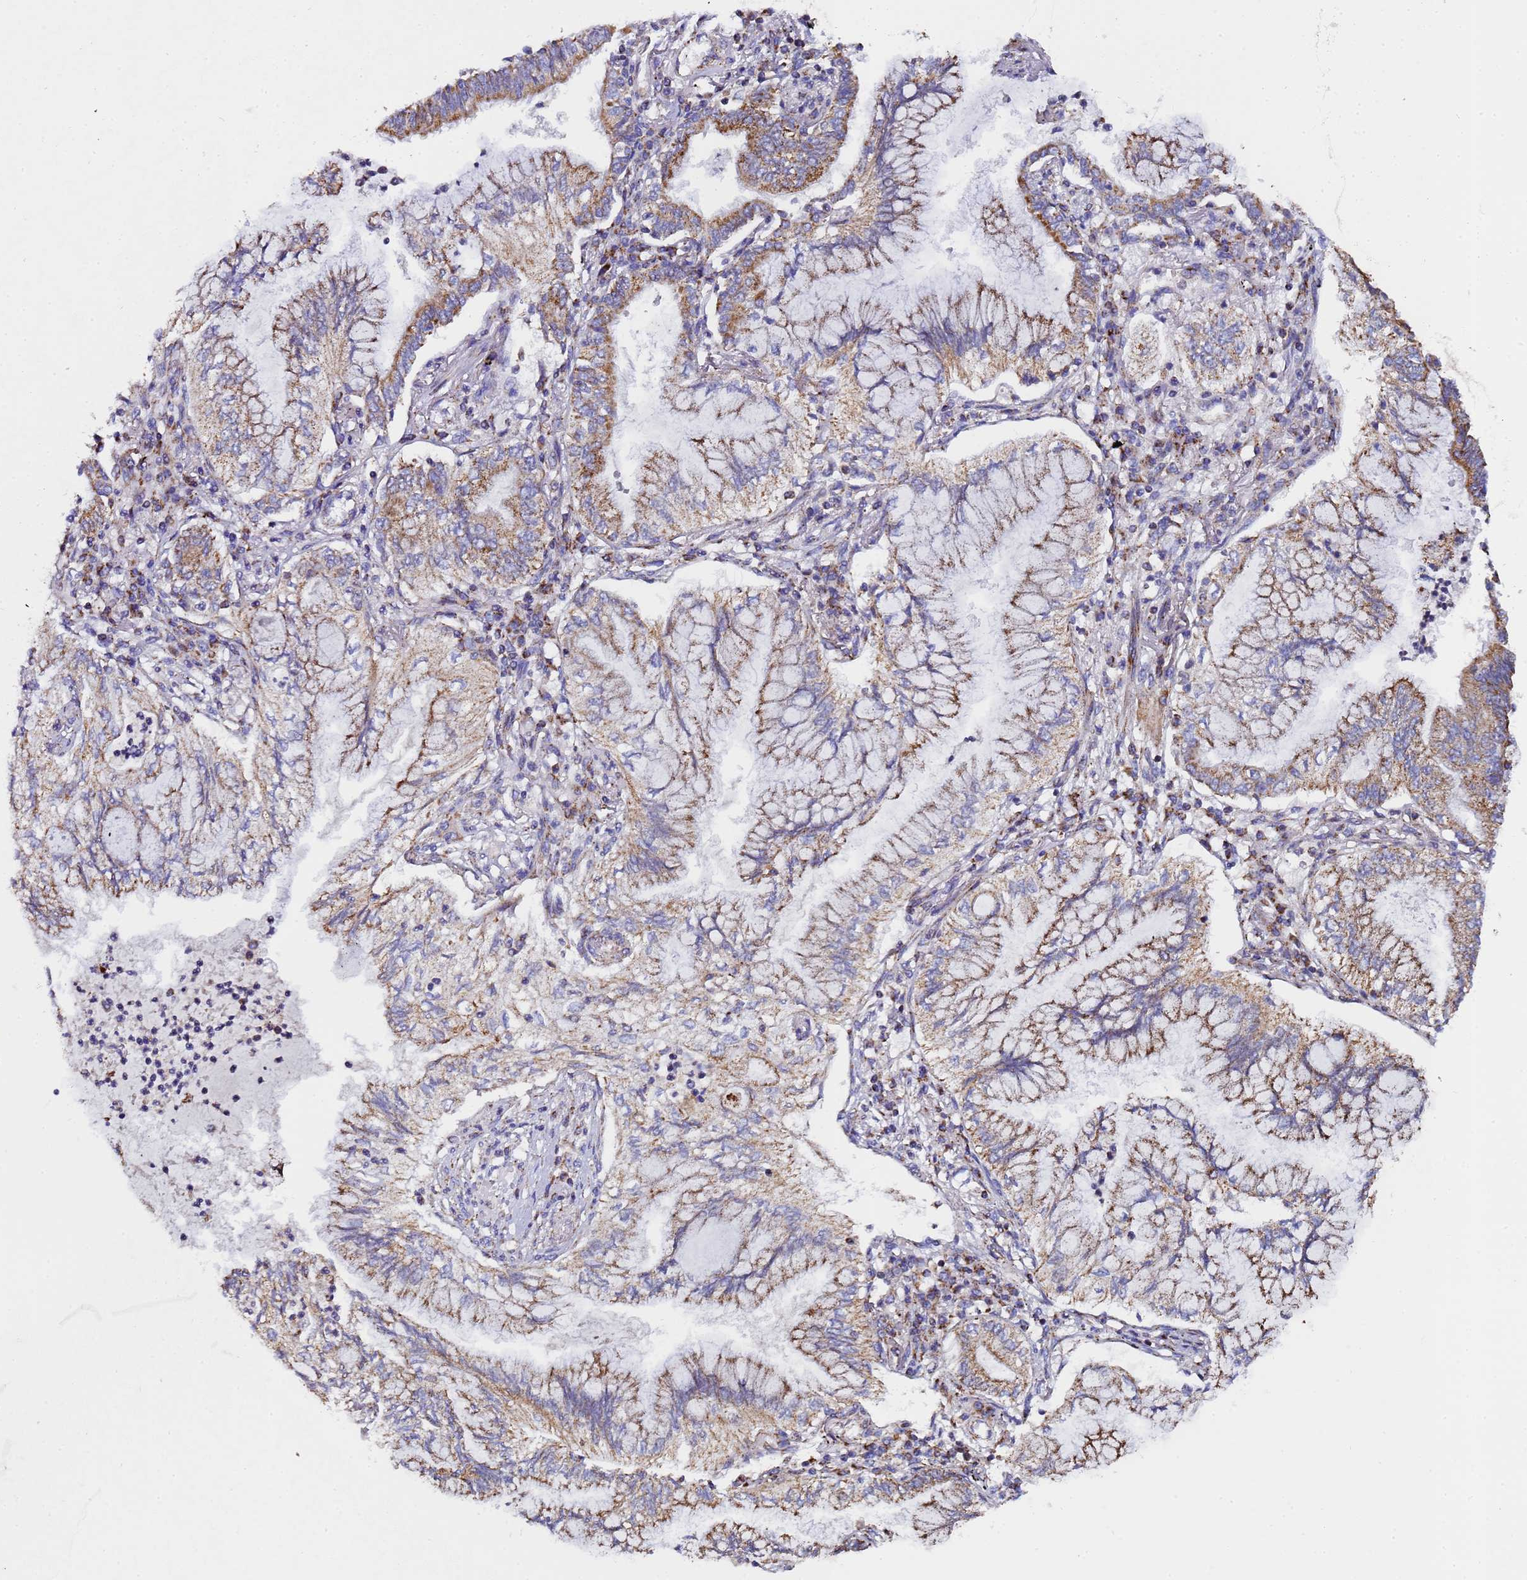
{"staining": {"intensity": "moderate", "quantity": ">75%", "location": "cytoplasmic/membranous"}, "tissue": "lung cancer", "cell_type": "Tumor cells", "image_type": "cancer", "snomed": [{"axis": "morphology", "description": "Adenocarcinoma, NOS"}, {"axis": "topography", "description": "Lung"}], "caption": "Moderate cytoplasmic/membranous expression is seen in about >75% of tumor cells in lung adenocarcinoma.", "gene": "MRPS12", "patient": {"sex": "female", "age": 70}}